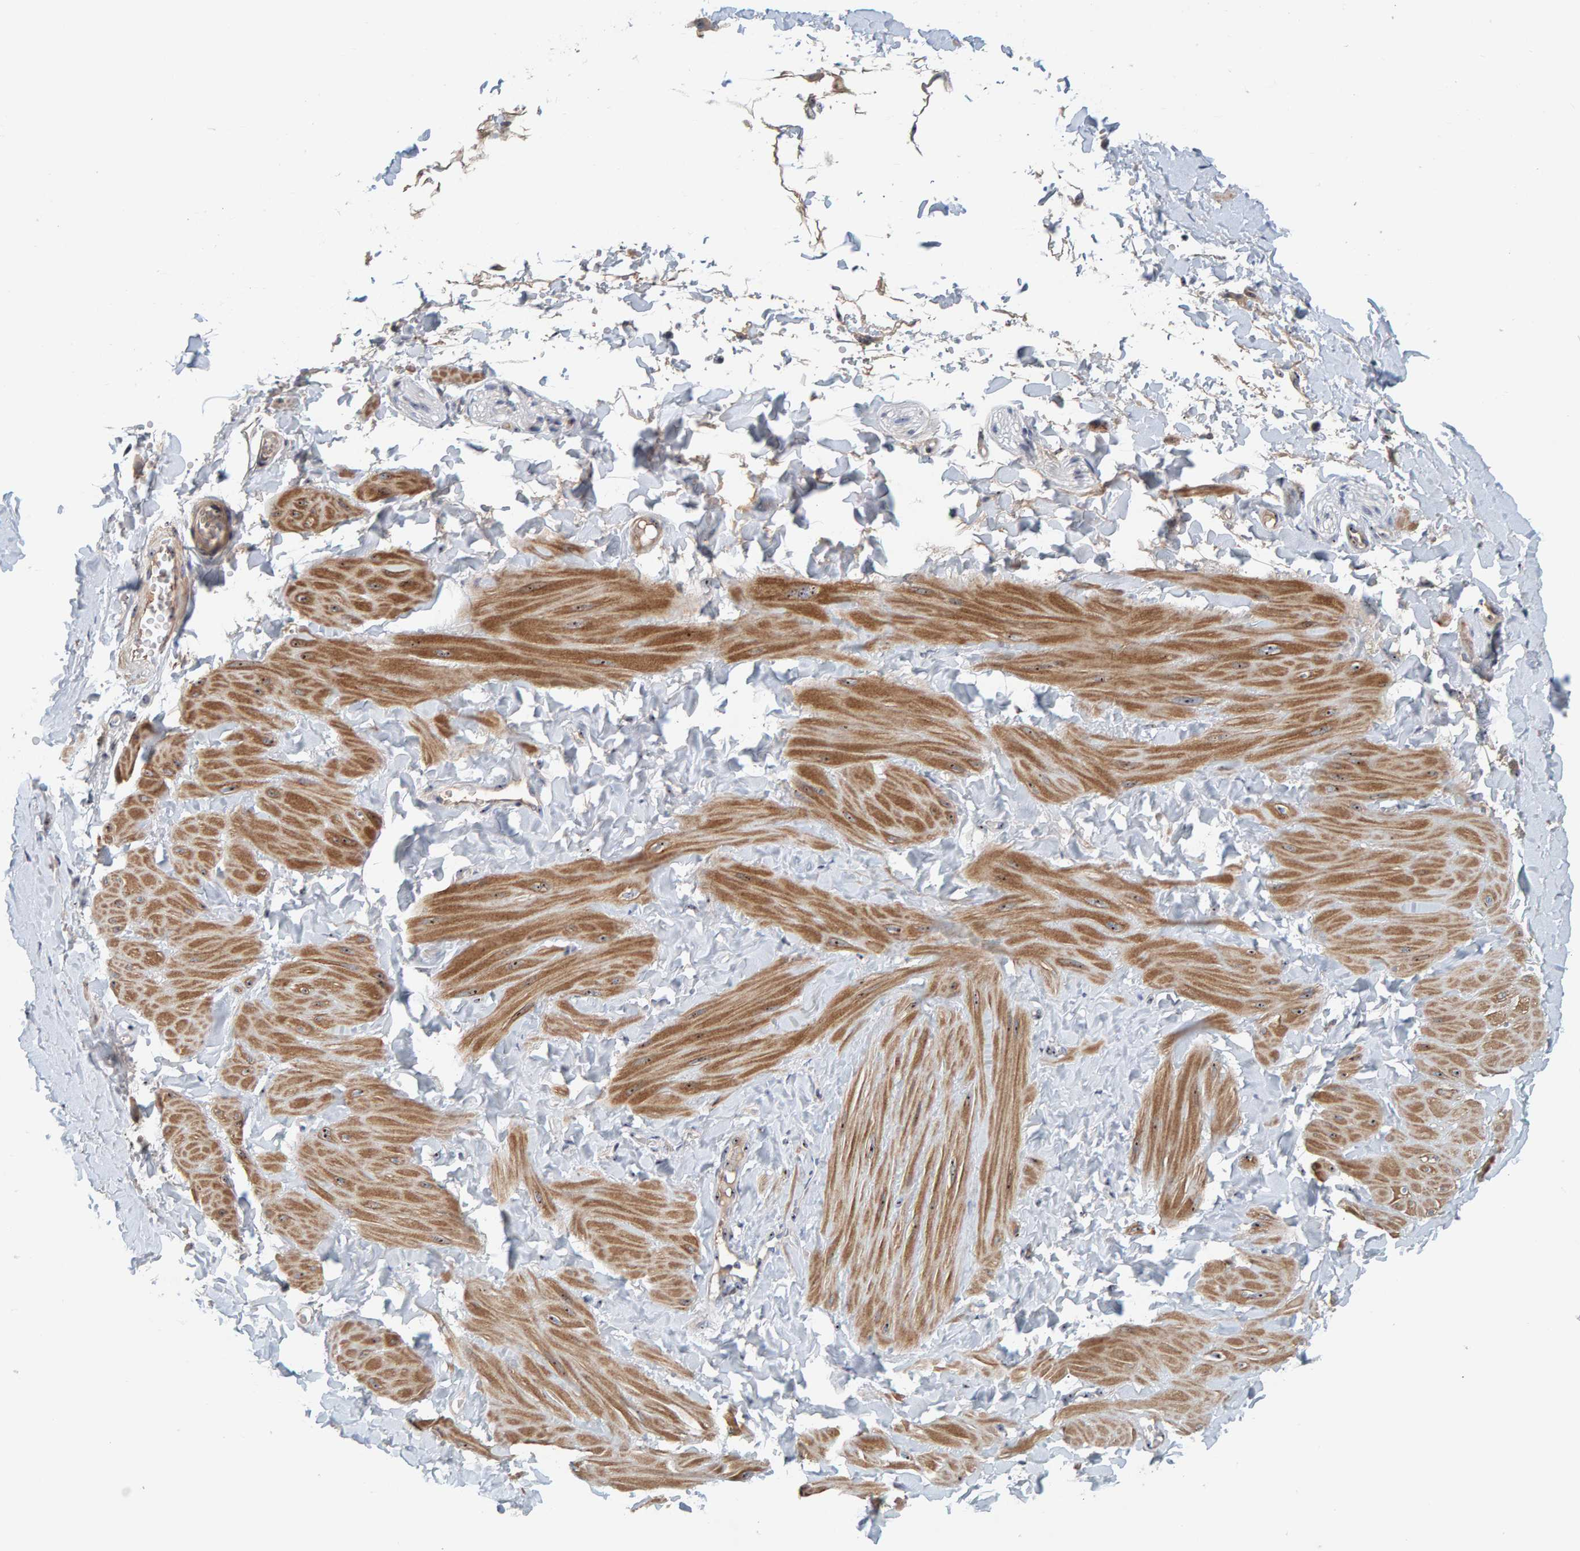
{"staining": {"intensity": "weak", "quantity": "25%-75%", "location": "nuclear"}, "tissue": "soft tissue", "cell_type": "Fibroblasts", "image_type": "normal", "snomed": [{"axis": "morphology", "description": "Normal tissue, NOS"}, {"axis": "topography", "description": "Adipose tissue"}, {"axis": "topography", "description": "Vascular tissue"}, {"axis": "topography", "description": "Peripheral nerve tissue"}], "caption": "Fibroblasts show low levels of weak nuclear staining in about 25%-75% of cells in normal human soft tissue. (DAB (3,3'-diaminobenzidine) IHC with brightfield microscopy, high magnification).", "gene": "NOL11", "patient": {"sex": "male", "age": 25}}